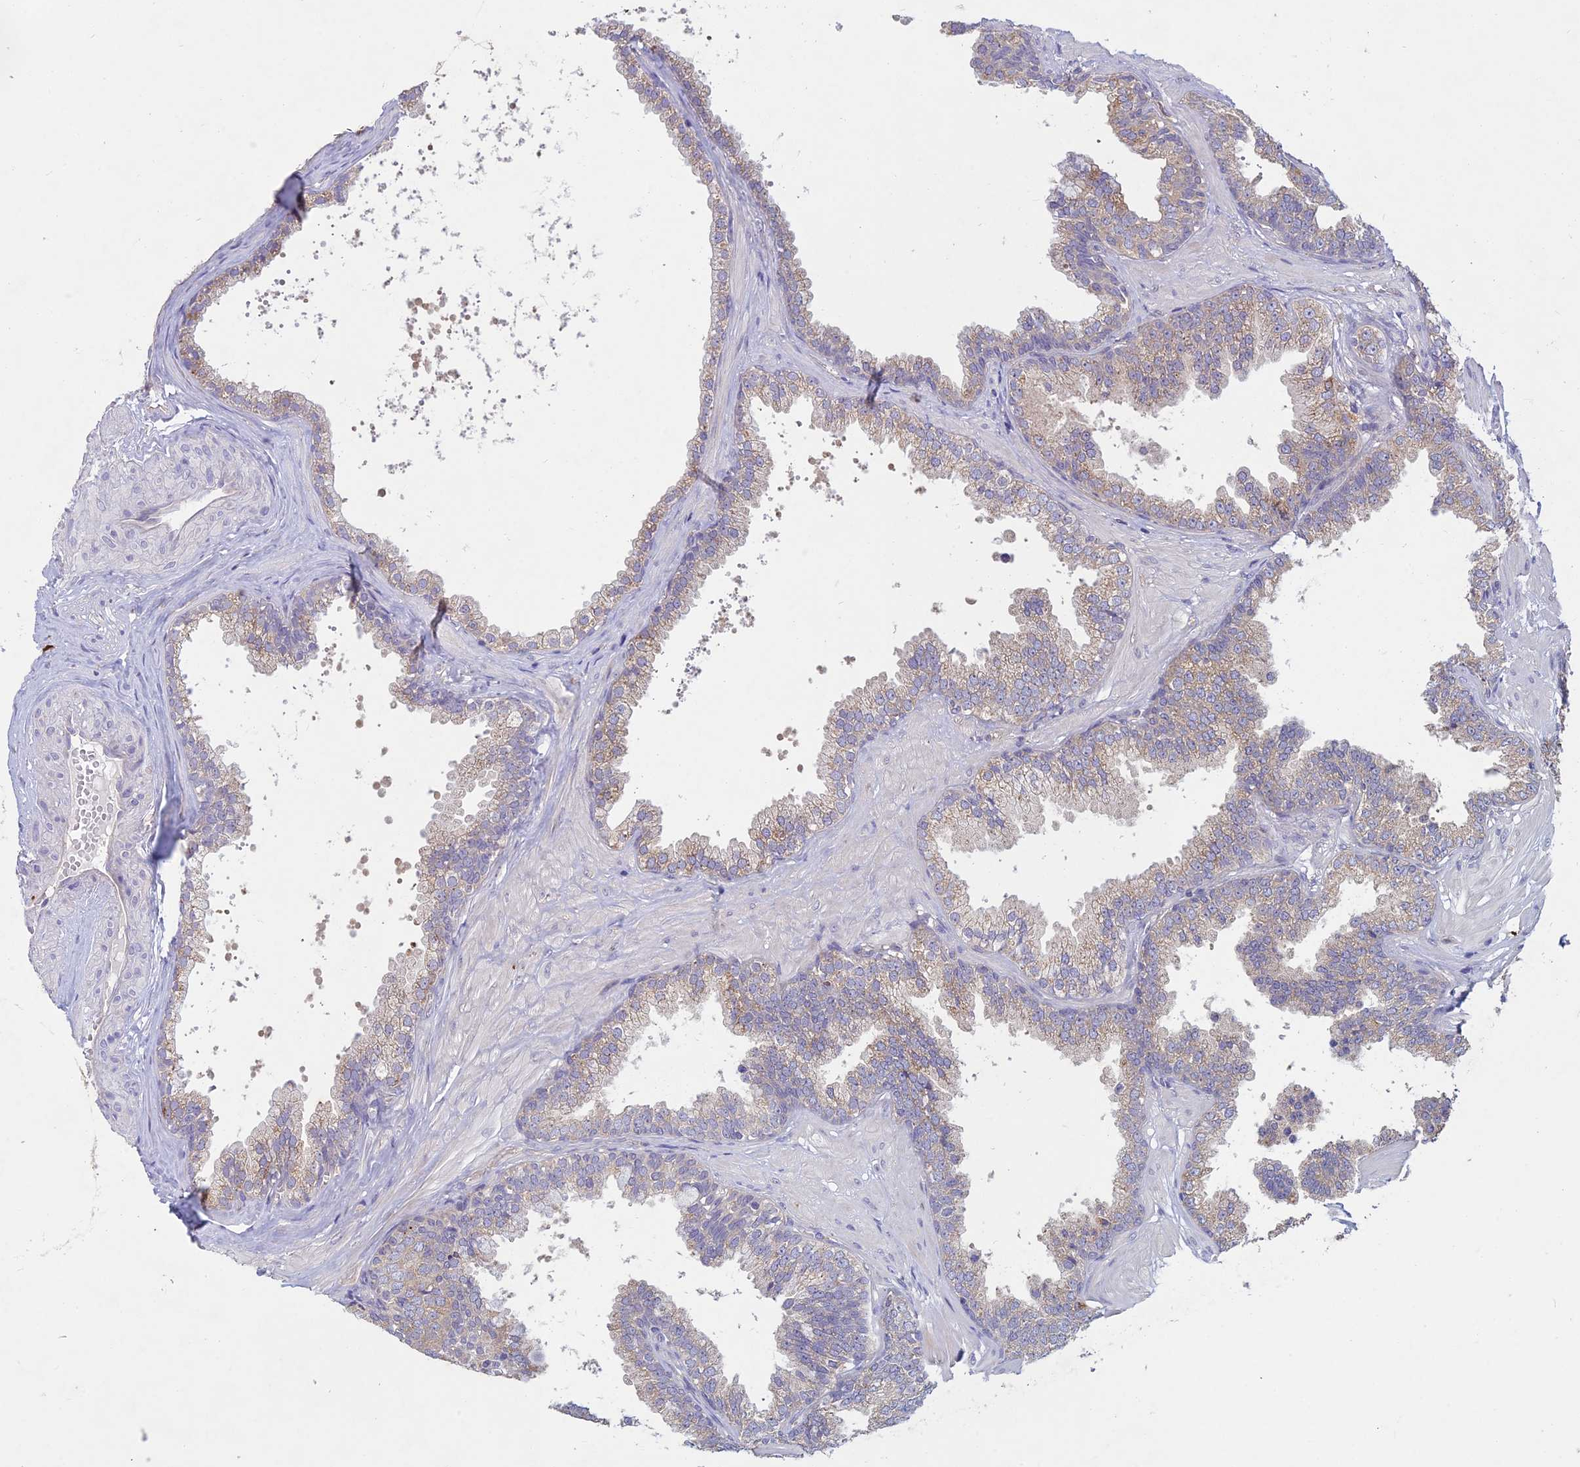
{"staining": {"intensity": "weak", "quantity": "<25%", "location": "cytoplasmic/membranous"}, "tissue": "prostate cancer", "cell_type": "Tumor cells", "image_type": "cancer", "snomed": [{"axis": "morphology", "description": "Adenocarcinoma, Low grade"}, {"axis": "topography", "description": "Prostate"}], "caption": "Tumor cells show no significant staining in prostate adenocarcinoma (low-grade). (DAB immunohistochemistry visualized using brightfield microscopy, high magnification).", "gene": "NXNL2", "patient": {"sex": "male", "age": 64}}